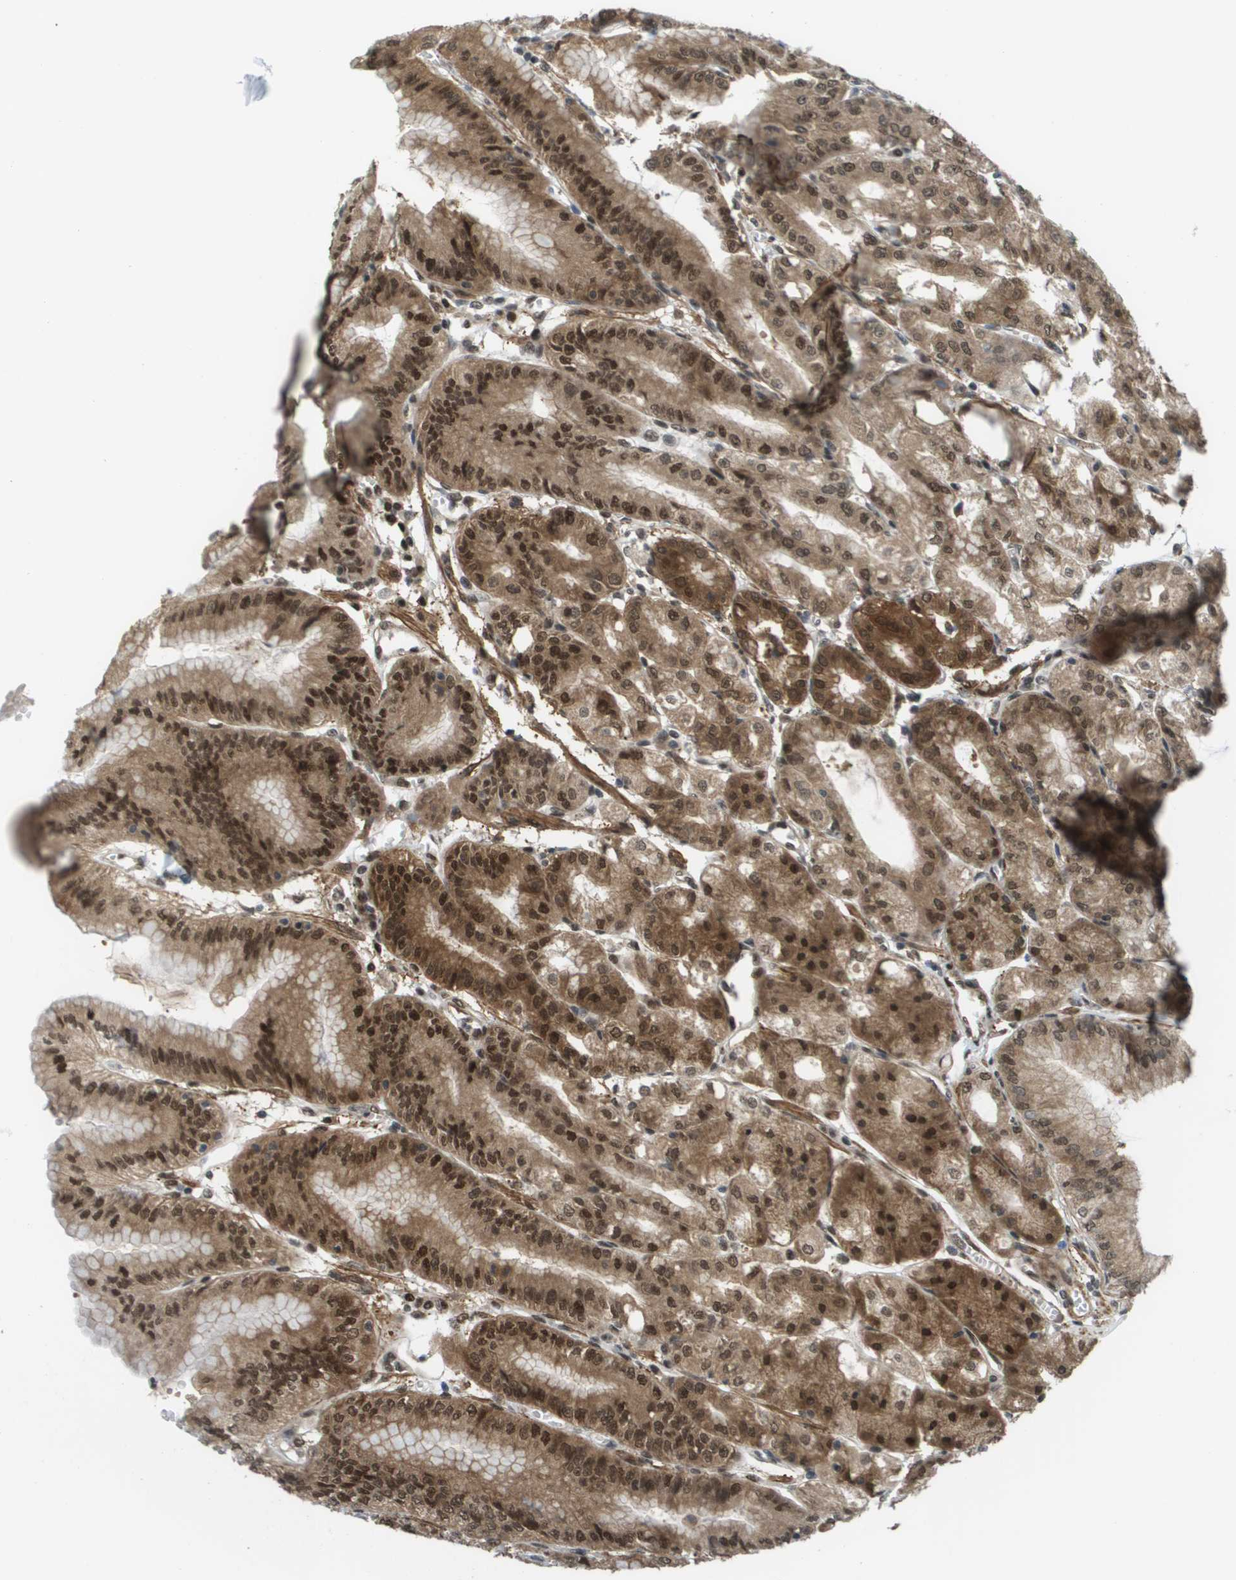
{"staining": {"intensity": "moderate", "quantity": ">75%", "location": "cytoplasmic/membranous,nuclear"}, "tissue": "stomach", "cell_type": "Glandular cells", "image_type": "normal", "snomed": [{"axis": "morphology", "description": "Normal tissue, NOS"}, {"axis": "topography", "description": "Stomach, lower"}], "caption": "A histopathology image of human stomach stained for a protein demonstrates moderate cytoplasmic/membranous,nuclear brown staining in glandular cells.", "gene": "PRCC", "patient": {"sex": "male", "age": 71}}